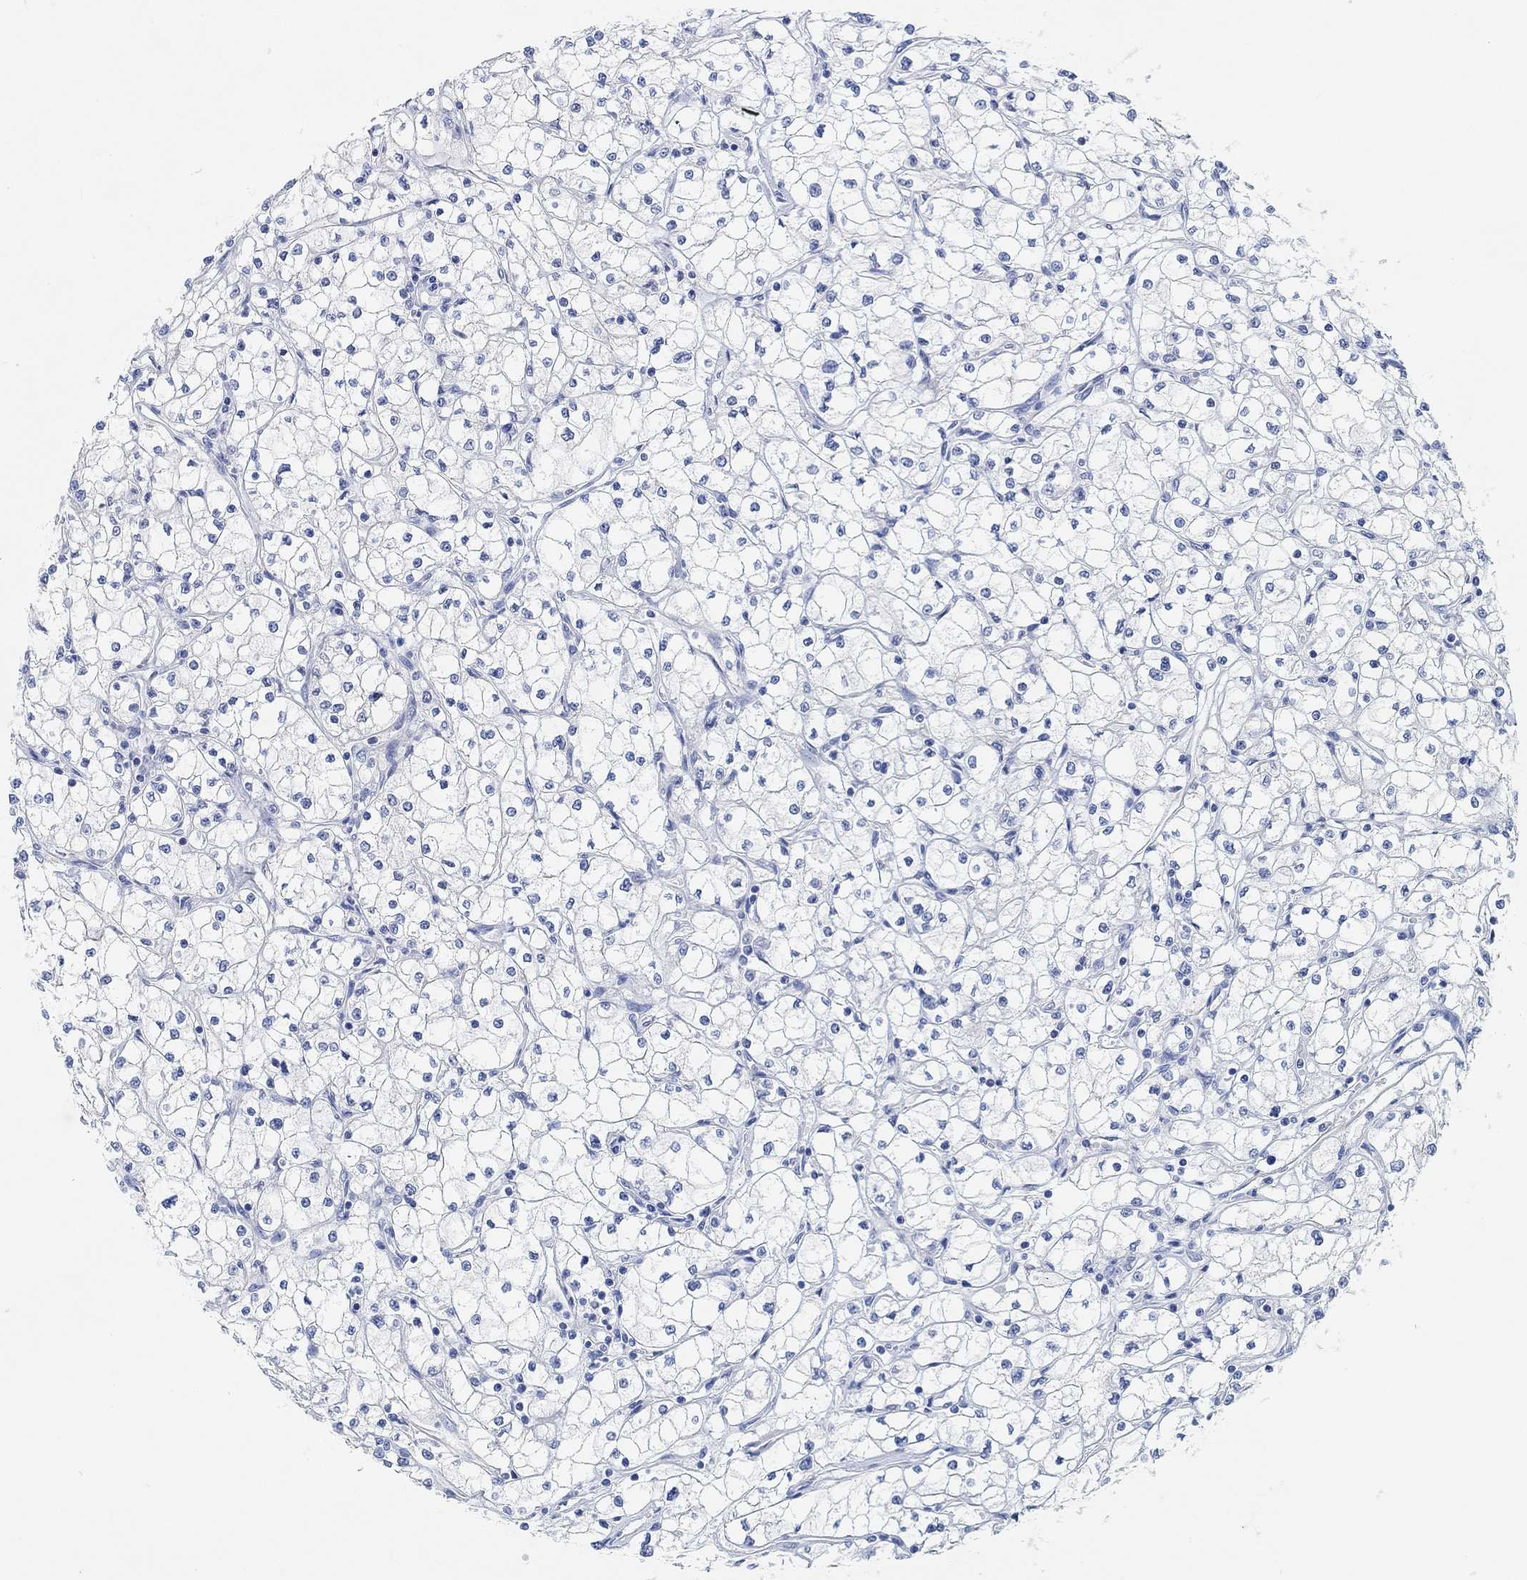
{"staining": {"intensity": "negative", "quantity": "none", "location": "none"}, "tissue": "renal cancer", "cell_type": "Tumor cells", "image_type": "cancer", "snomed": [{"axis": "morphology", "description": "Adenocarcinoma, NOS"}, {"axis": "topography", "description": "Kidney"}], "caption": "This image is of renal adenocarcinoma stained with IHC to label a protein in brown with the nuclei are counter-stained blue. There is no positivity in tumor cells.", "gene": "RGS1", "patient": {"sex": "male", "age": 67}}